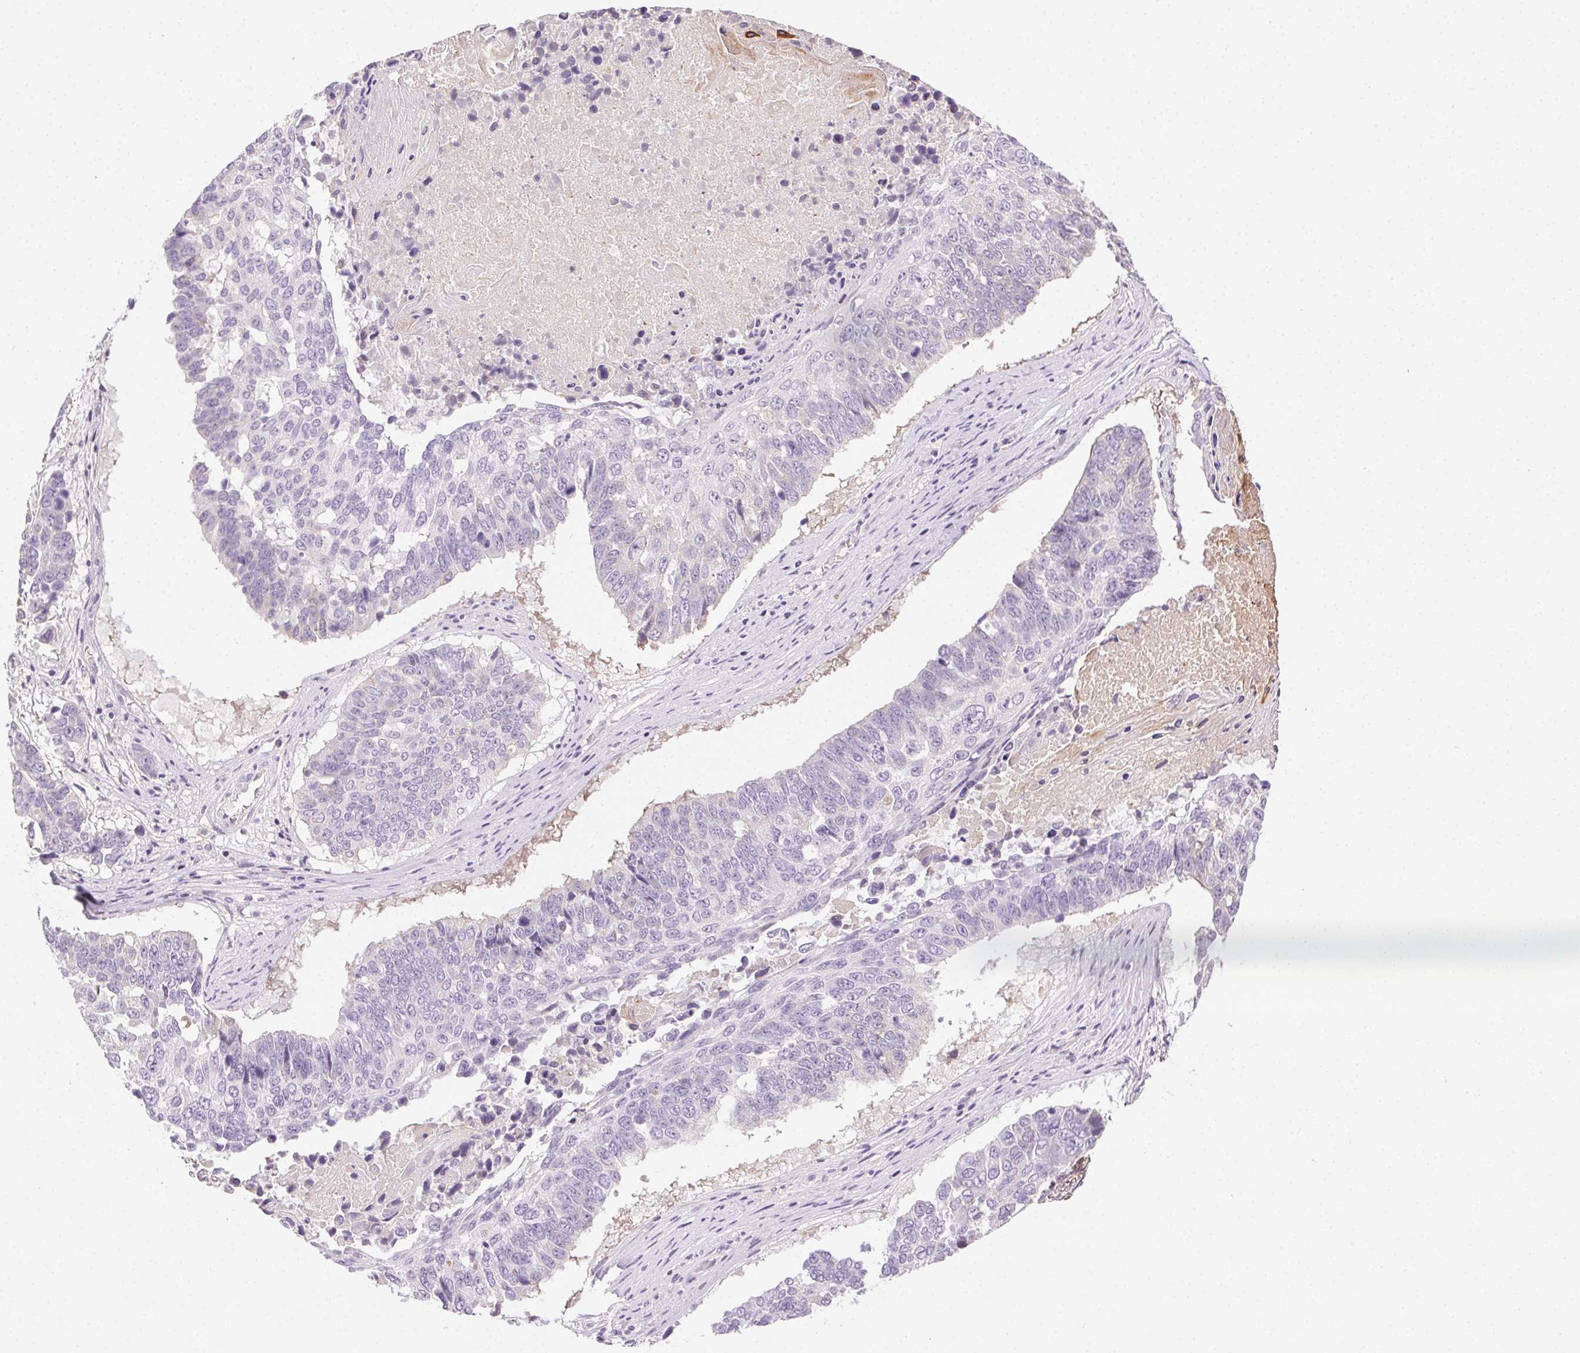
{"staining": {"intensity": "negative", "quantity": "none", "location": "none"}, "tissue": "lung cancer", "cell_type": "Tumor cells", "image_type": "cancer", "snomed": [{"axis": "morphology", "description": "Squamous cell carcinoma, NOS"}, {"axis": "topography", "description": "Lung"}], "caption": "The photomicrograph exhibits no significant staining in tumor cells of lung cancer.", "gene": "BPIFB2", "patient": {"sex": "male", "age": 73}}